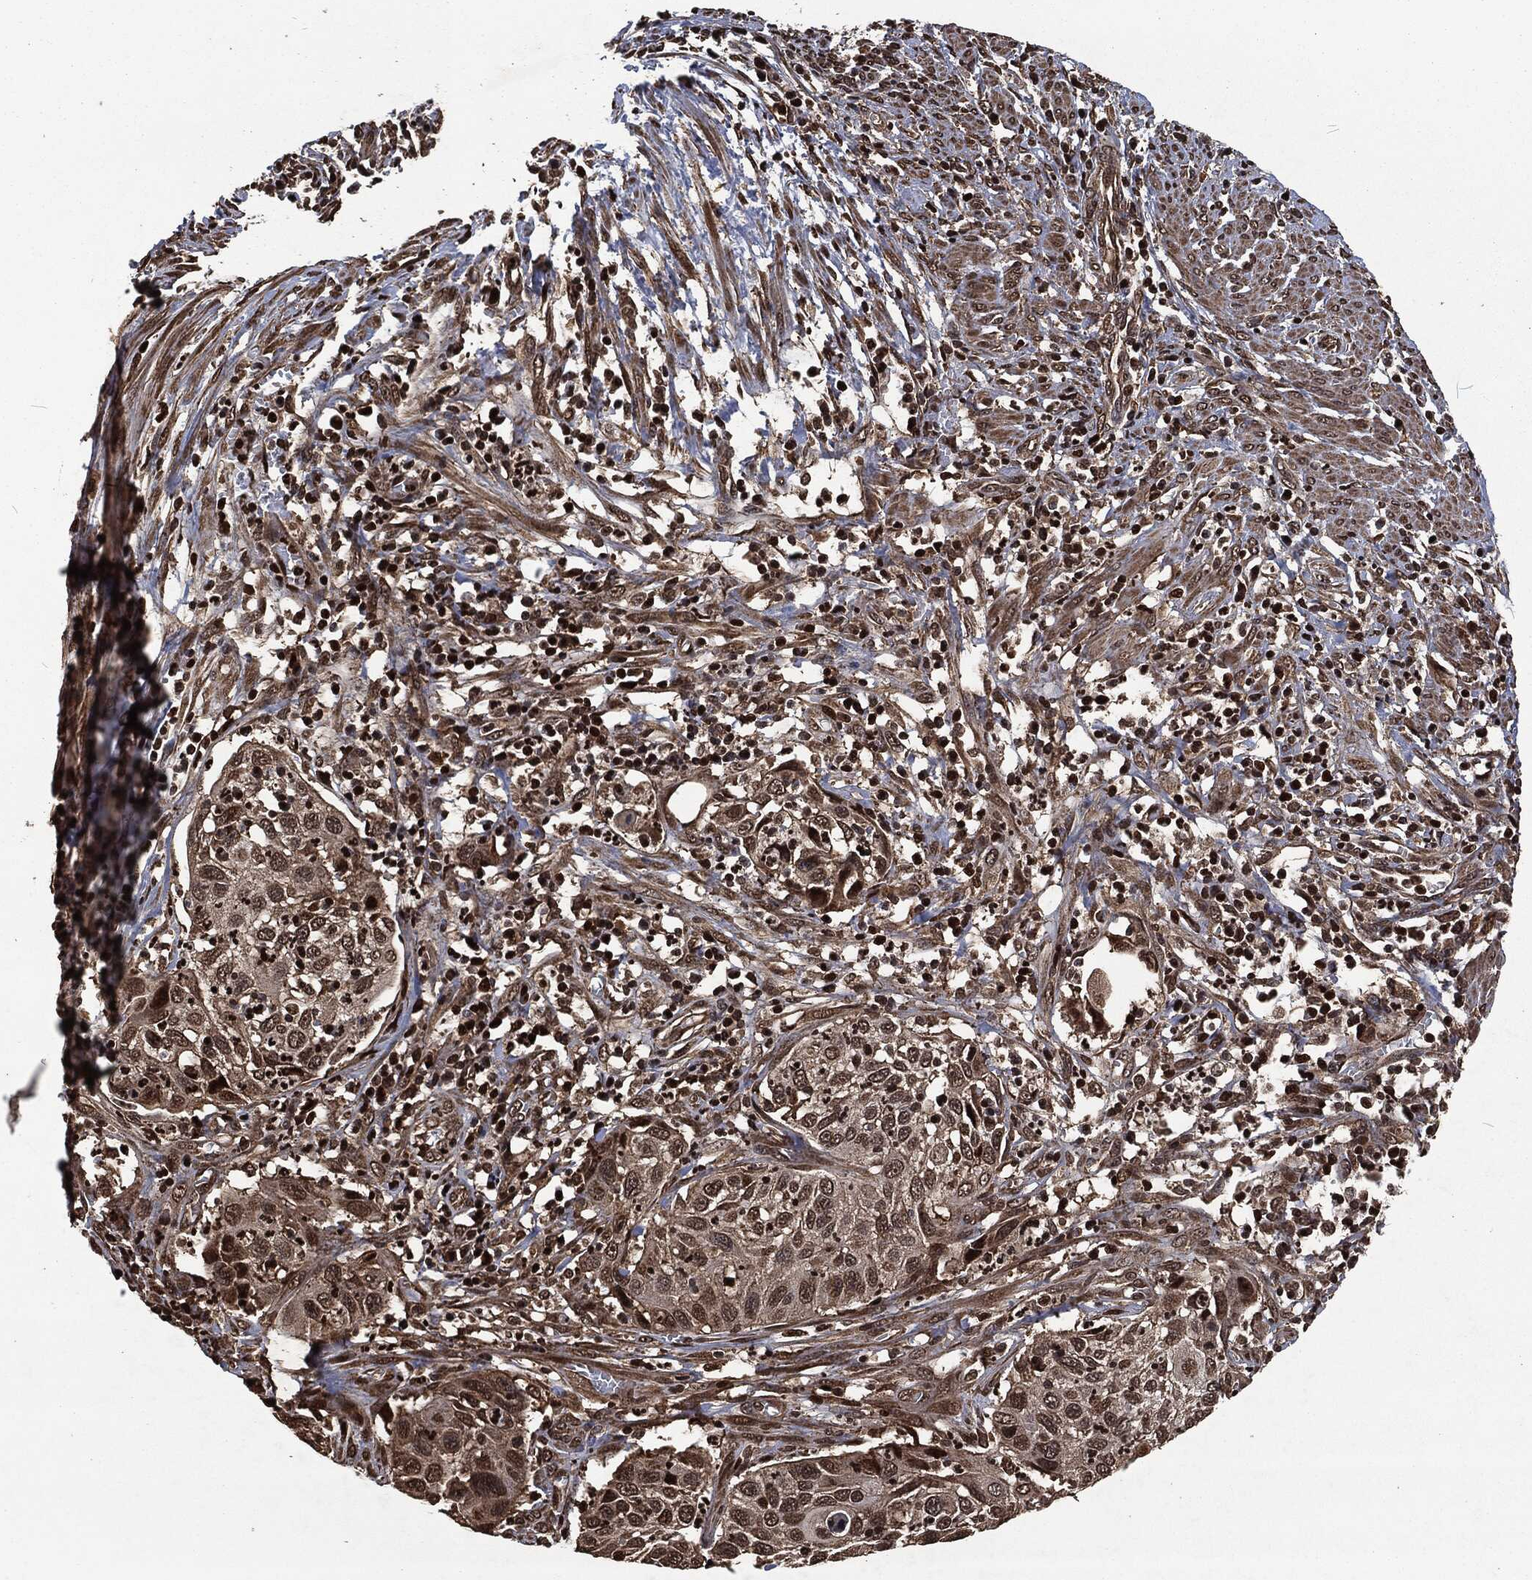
{"staining": {"intensity": "moderate", "quantity": "25%-75%", "location": "nuclear"}, "tissue": "cervical cancer", "cell_type": "Tumor cells", "image_type": "cancer", "snomed": [{"axis": "morphology", "description": "Squamous cell carcinoma, NOS"}, {"axis": "topography", "description": "Cervix"}], "caption": "A brown stain highlights moderate nuclear expression of a protein in human cervical cancer (squamous cell carcinoma) tumor cells. The staining is performed using DAB (3,3'-diaminobenzidine) brown chromogen to label protein expression. The nuclei are counter-stained blue using hematoxylin.", "gene": "SNAI1", "patient": {"sex": "female", "age": 70}}